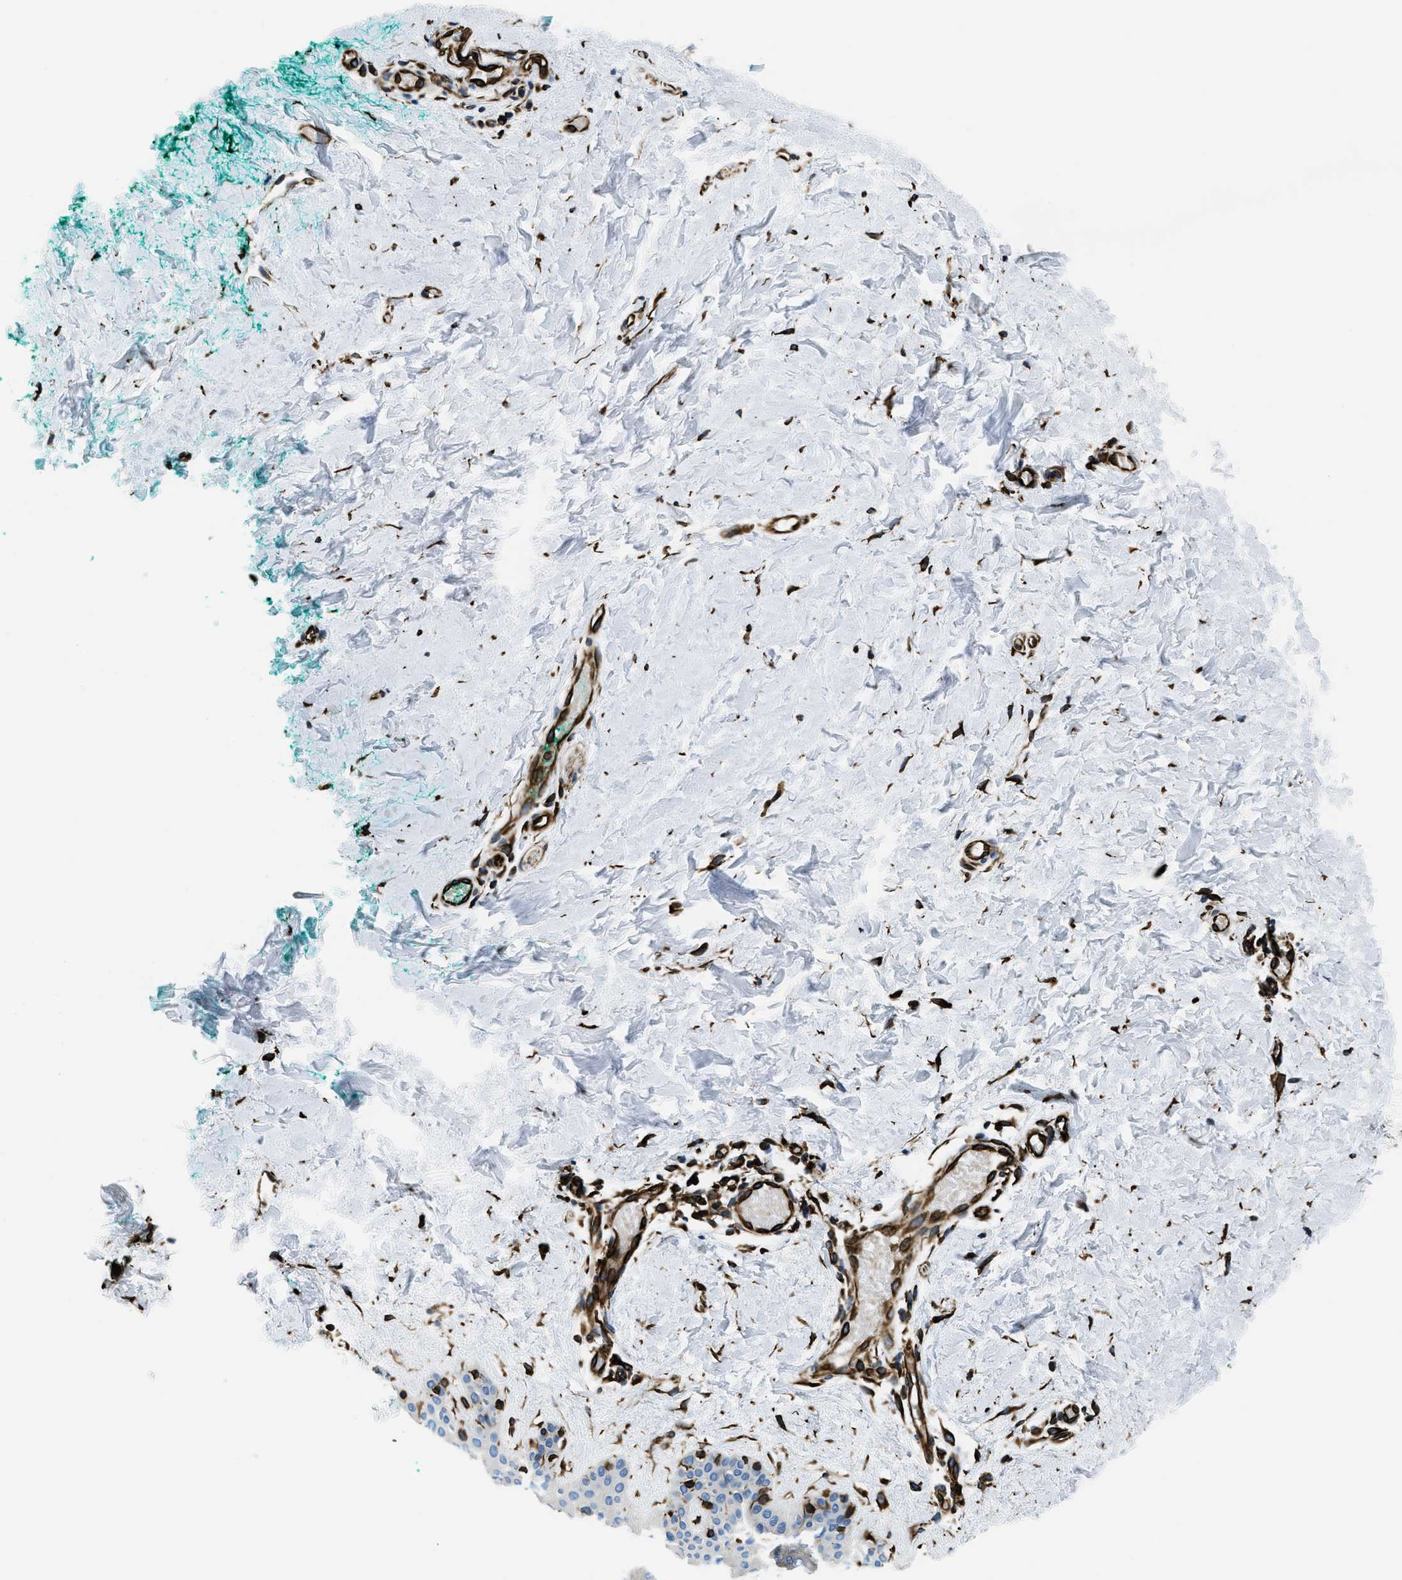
{"staining": {"intensity": "strong", "quantity": ">75%", "location": "cytoplasmic/membranous"}, "tissue": "skin", "cell_type": "Fibroblasts", "image_type": "normal", "snomed": [{"axis": "morphology", "description": "Normal tissue, NOS"}, {"axis": "topography", "description": "Skin"}], "caption": "Skin stained with DAB (3,3'-diaminobenzidine) IHC reveals high levels of strong cytoplasmic/membranous positivity in approximately >75% of fibroblasts.", "gene": "GNS", "patient": {"sex": "male", "age": 30}}